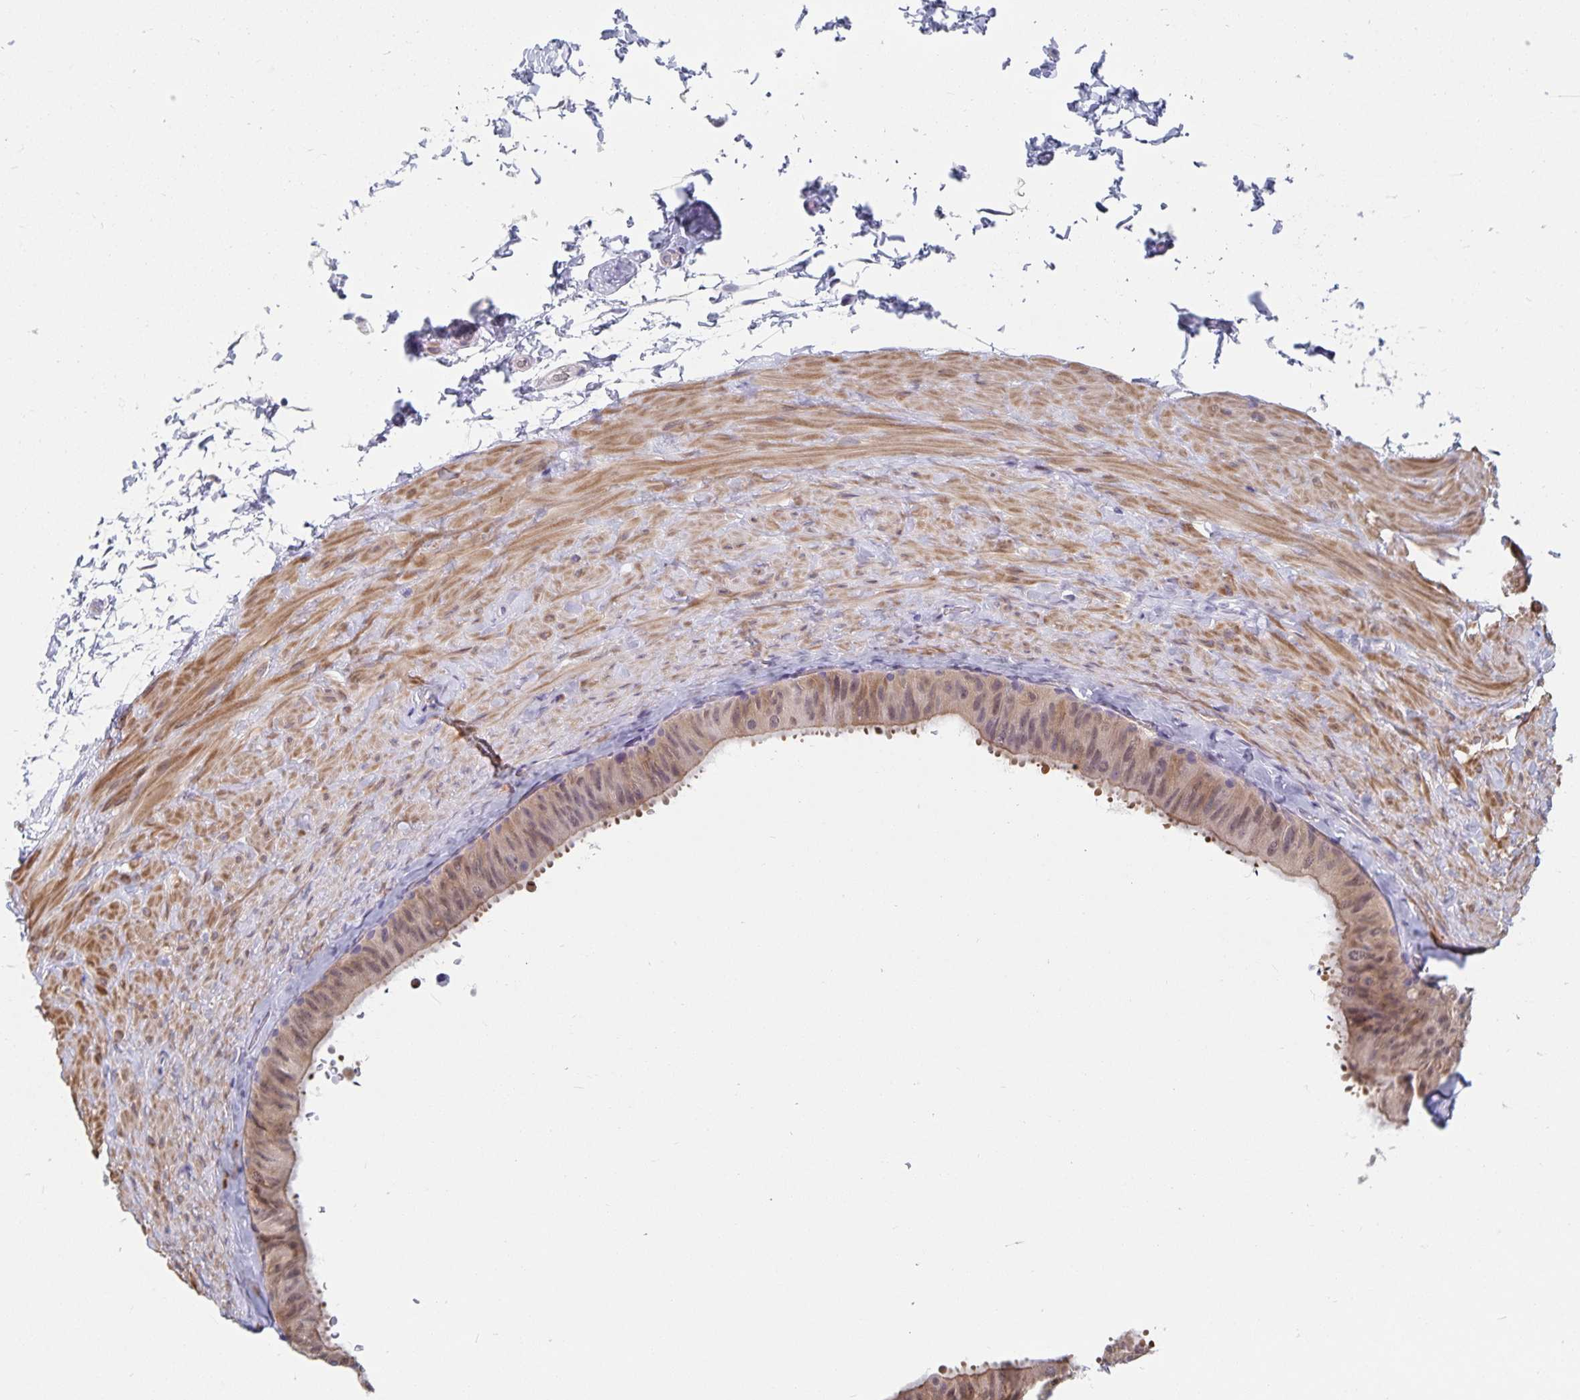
{"staining": {"intensity": "weak", "quantity": "25%-75%", "location": "cytoplasmic/membranous,nuclear"}, "tissue": "epididymis", "cell_type": "Glandular cells", "image_type": "normal", "snomed": [{"axis": "morphology", "description": "Normal tissue, NOS"}, {"axis": "topography", "description": "Epididymis, spermatic cord, NOS"}, {"axis": "topography", "description": "Epididymis"}], "caption": "Protein expression analysis of benign epididymis shows weak cytoplasmic/membranous,nuclear positivity in about 25%-75% of glandular cells.", "gene": "BAG6", "patient": {"sex": "male", "age": 31}}